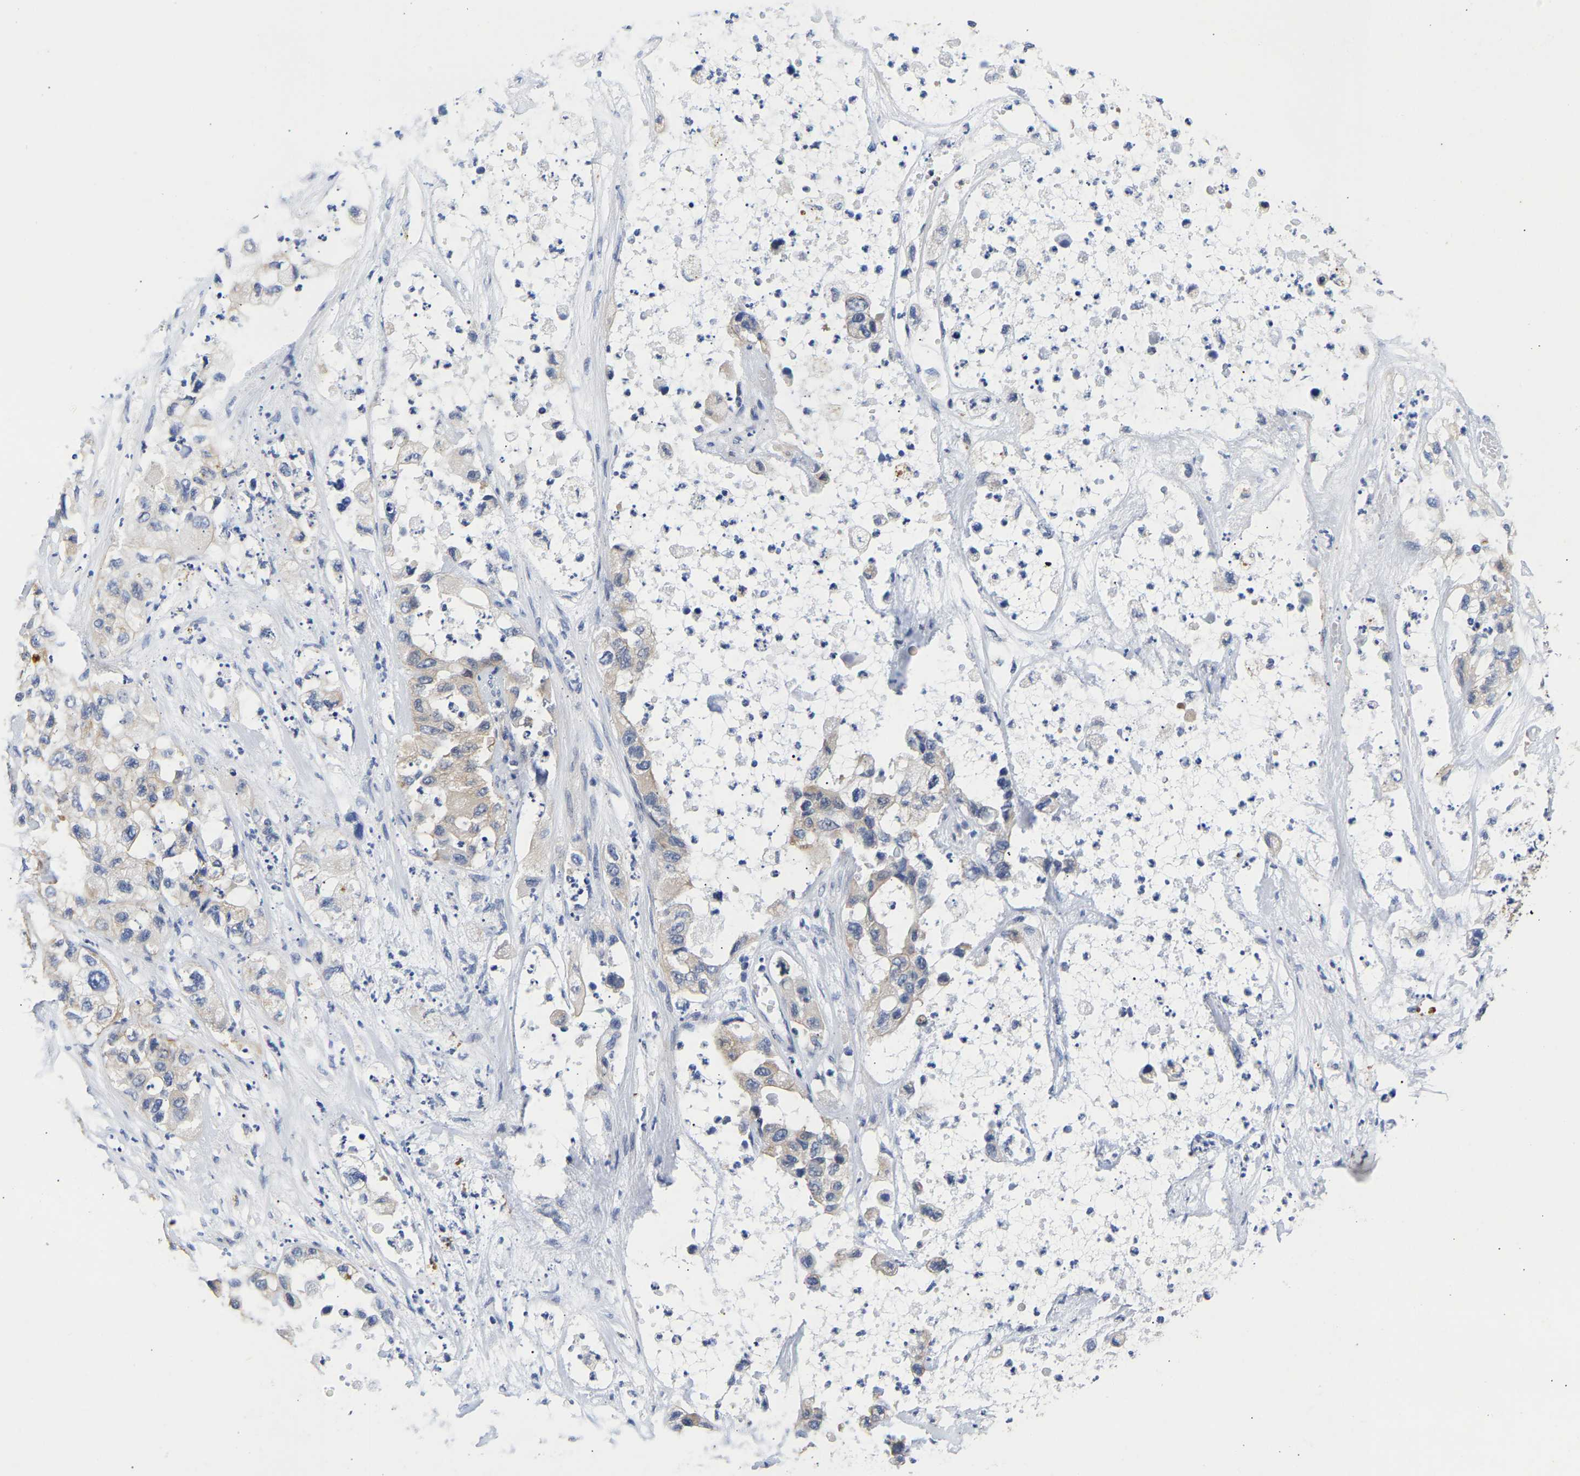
{"staining": {"intensity": "weak", "quantity": "25%-75%", "location": "cytoplasmic/membranous"}, "tissue": "pancreatic cancer", "cell_type": "Tumor cells", "image_type": "cancer", "snomed": [{"axis": "morphology", "description": "Adenocarcinoma, NOS"}, {"axis": "topography", "description": "Pancreas"}], "caption": "Pancreatic adenocarcinoma stained with a brown dye reveals weak cytoplasmic/membranous positive staining in approximately 25%-75% of tumor cells.", "gene": "CCDC6", "patient": {"sex": "female", "age": 78}}